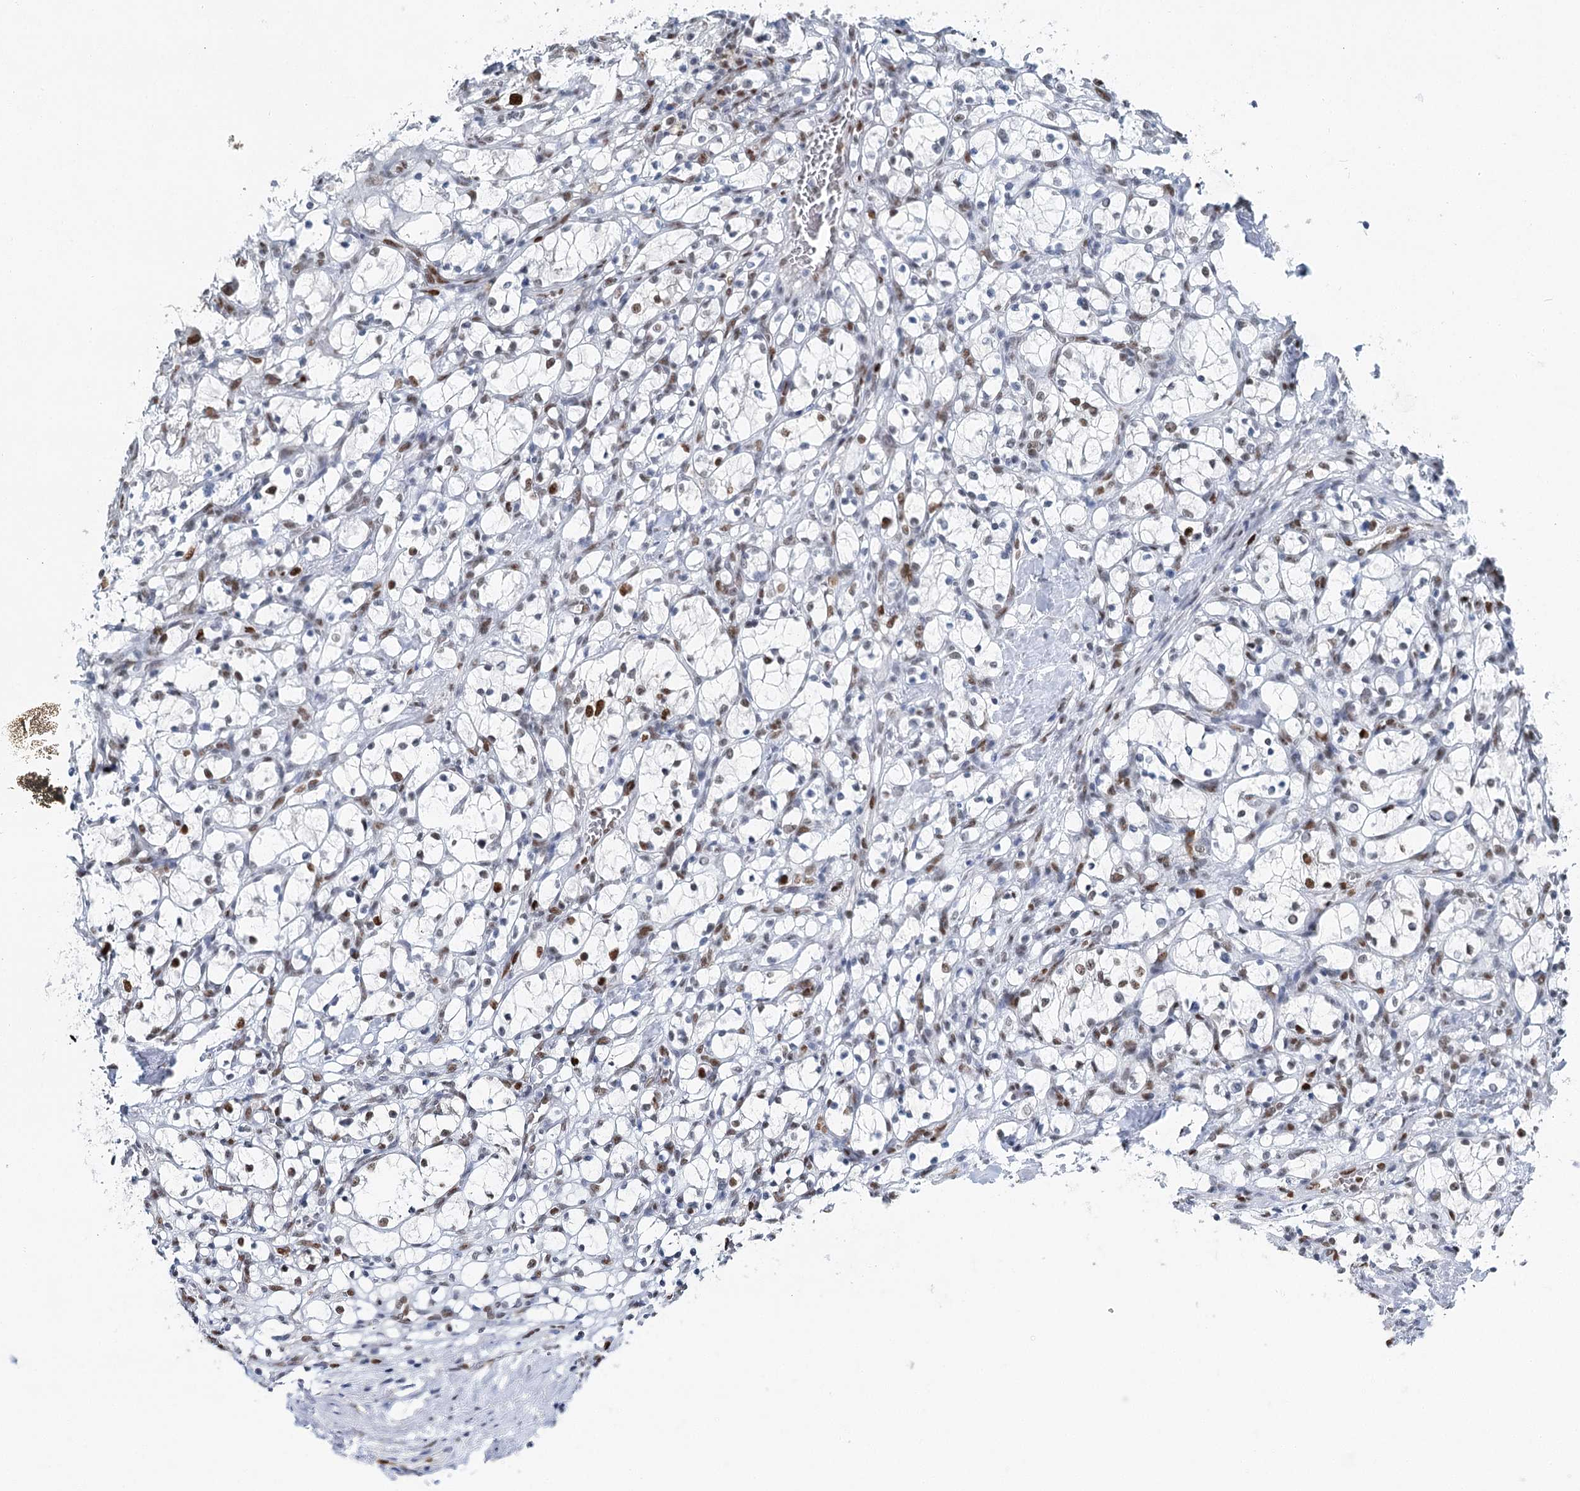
{"staining": {"intensity": "moderate", "quantity": "<25%", "location": "nuclear"}, "tissue": "renal cancer", "cell_type": "Tumor cells", "image_type": "cancer", "snomed": [{"axis": "morphology", "description": "Adenocarcinoma, NOS"}, {"axis": "topography", "description": "Kidney"}], "caption": "This image reveals IHC staining of adenocarcinoma (renal), with low moderate nuclear staining in about <25% of tumor cells.", "gene": "HAT1", "patient": {"sex": "female", "age": 69}}